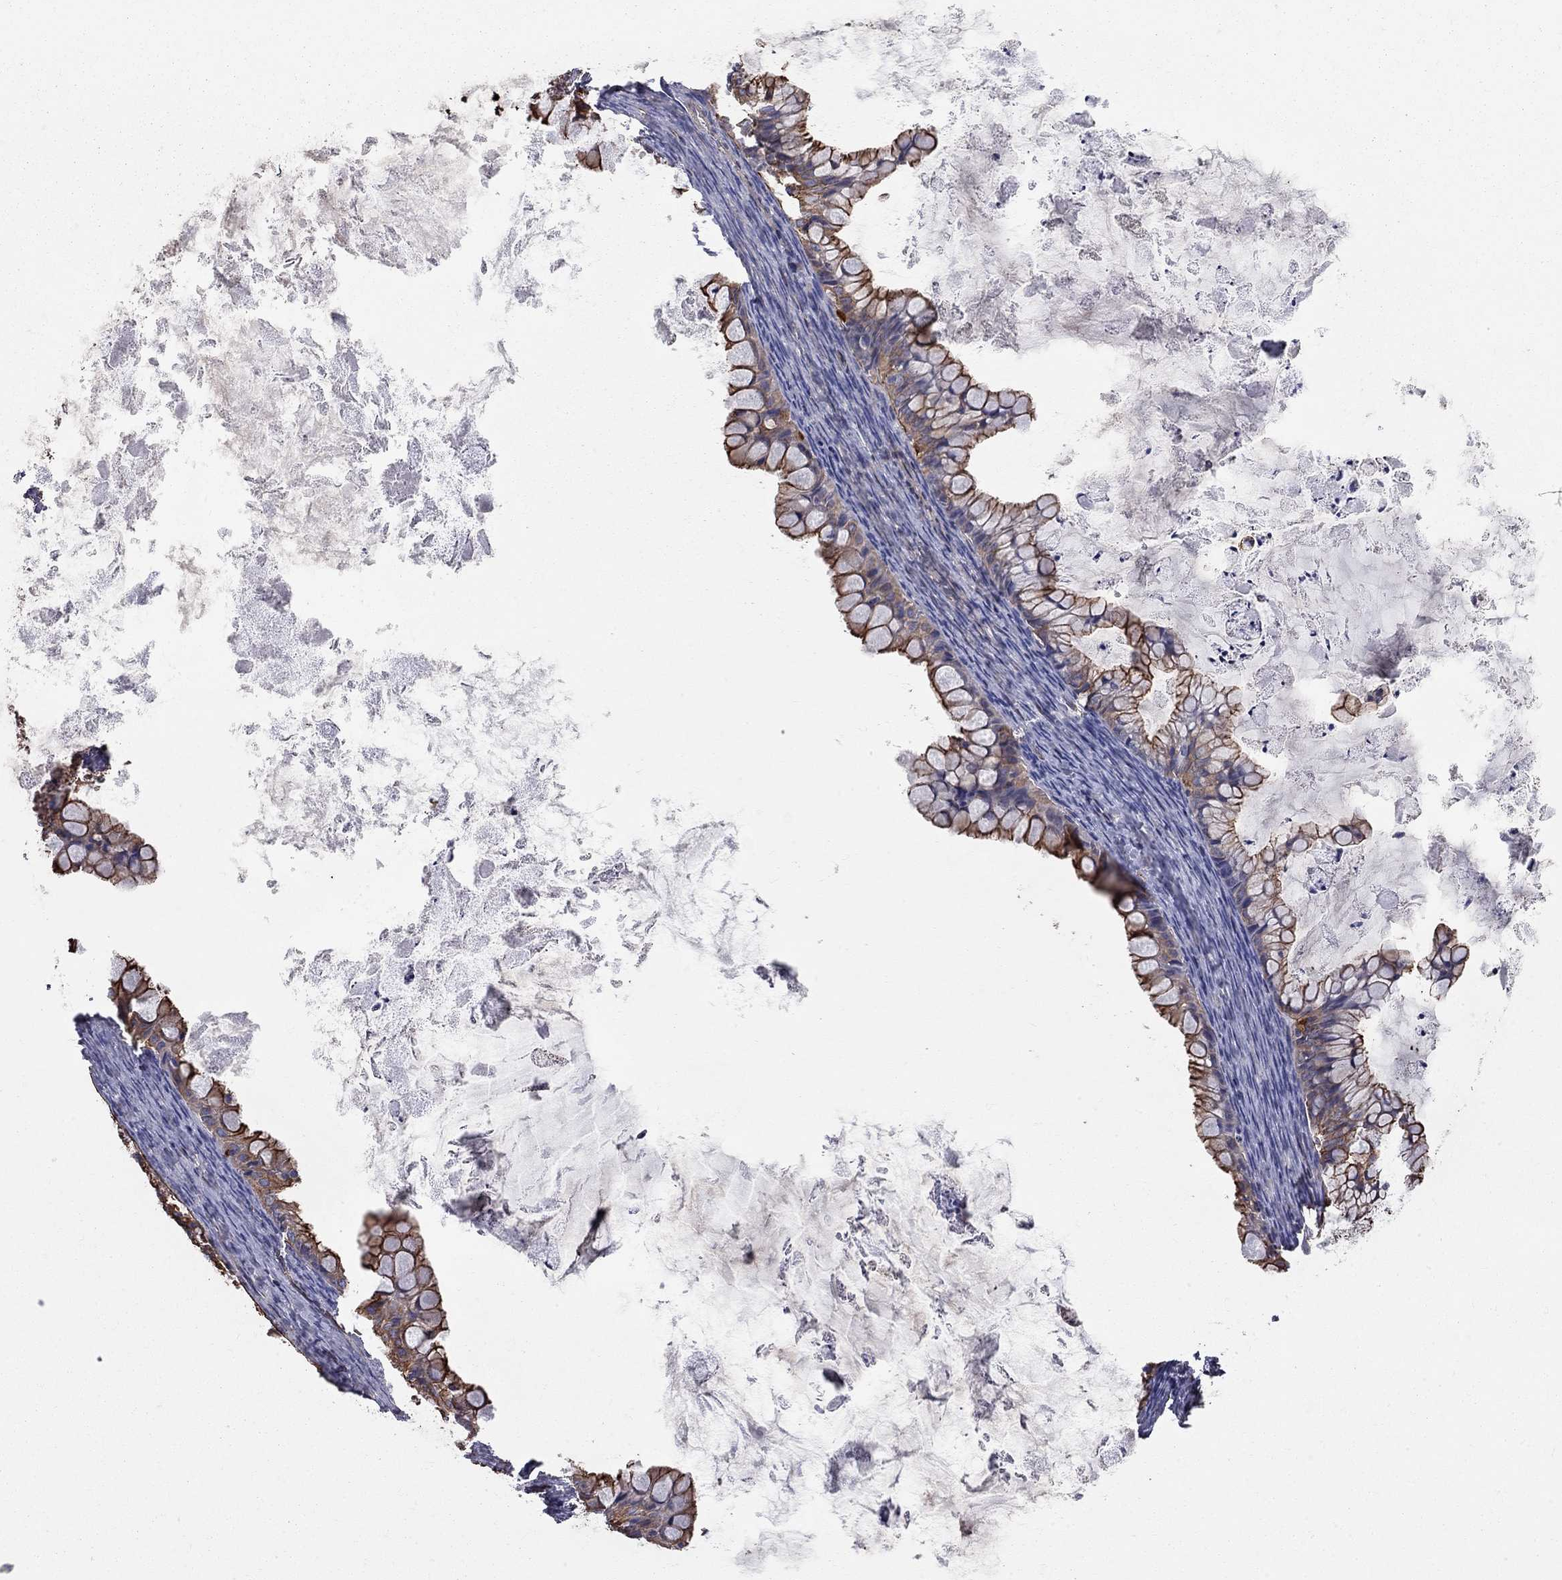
{"staining": {"intensity": "strong", "quantity": ">75%", "location": "cytoplasmic/membranous"}, "tissue": "ovarian cancer", "cell_type": "Tumor cells", "image_type": "cancer", "snomed": [{"axis": "morphology", "description": "Cystadenocarcinoma, mucinous, NOS"}, {"axis": "topography", "description": "Ovary"}], "caption": "This micrograph shows ovarian cancer (mucinous cystadenocarcinoma) stained with immunohistochemistry to label a protein in brown. The cytoplasmic/membranous of tumor cells show strong positivity for the protein. Nuclei are counter-stained blue.", "gene": "BICDL2", "patient": {"sex": "female", "age": 35}}